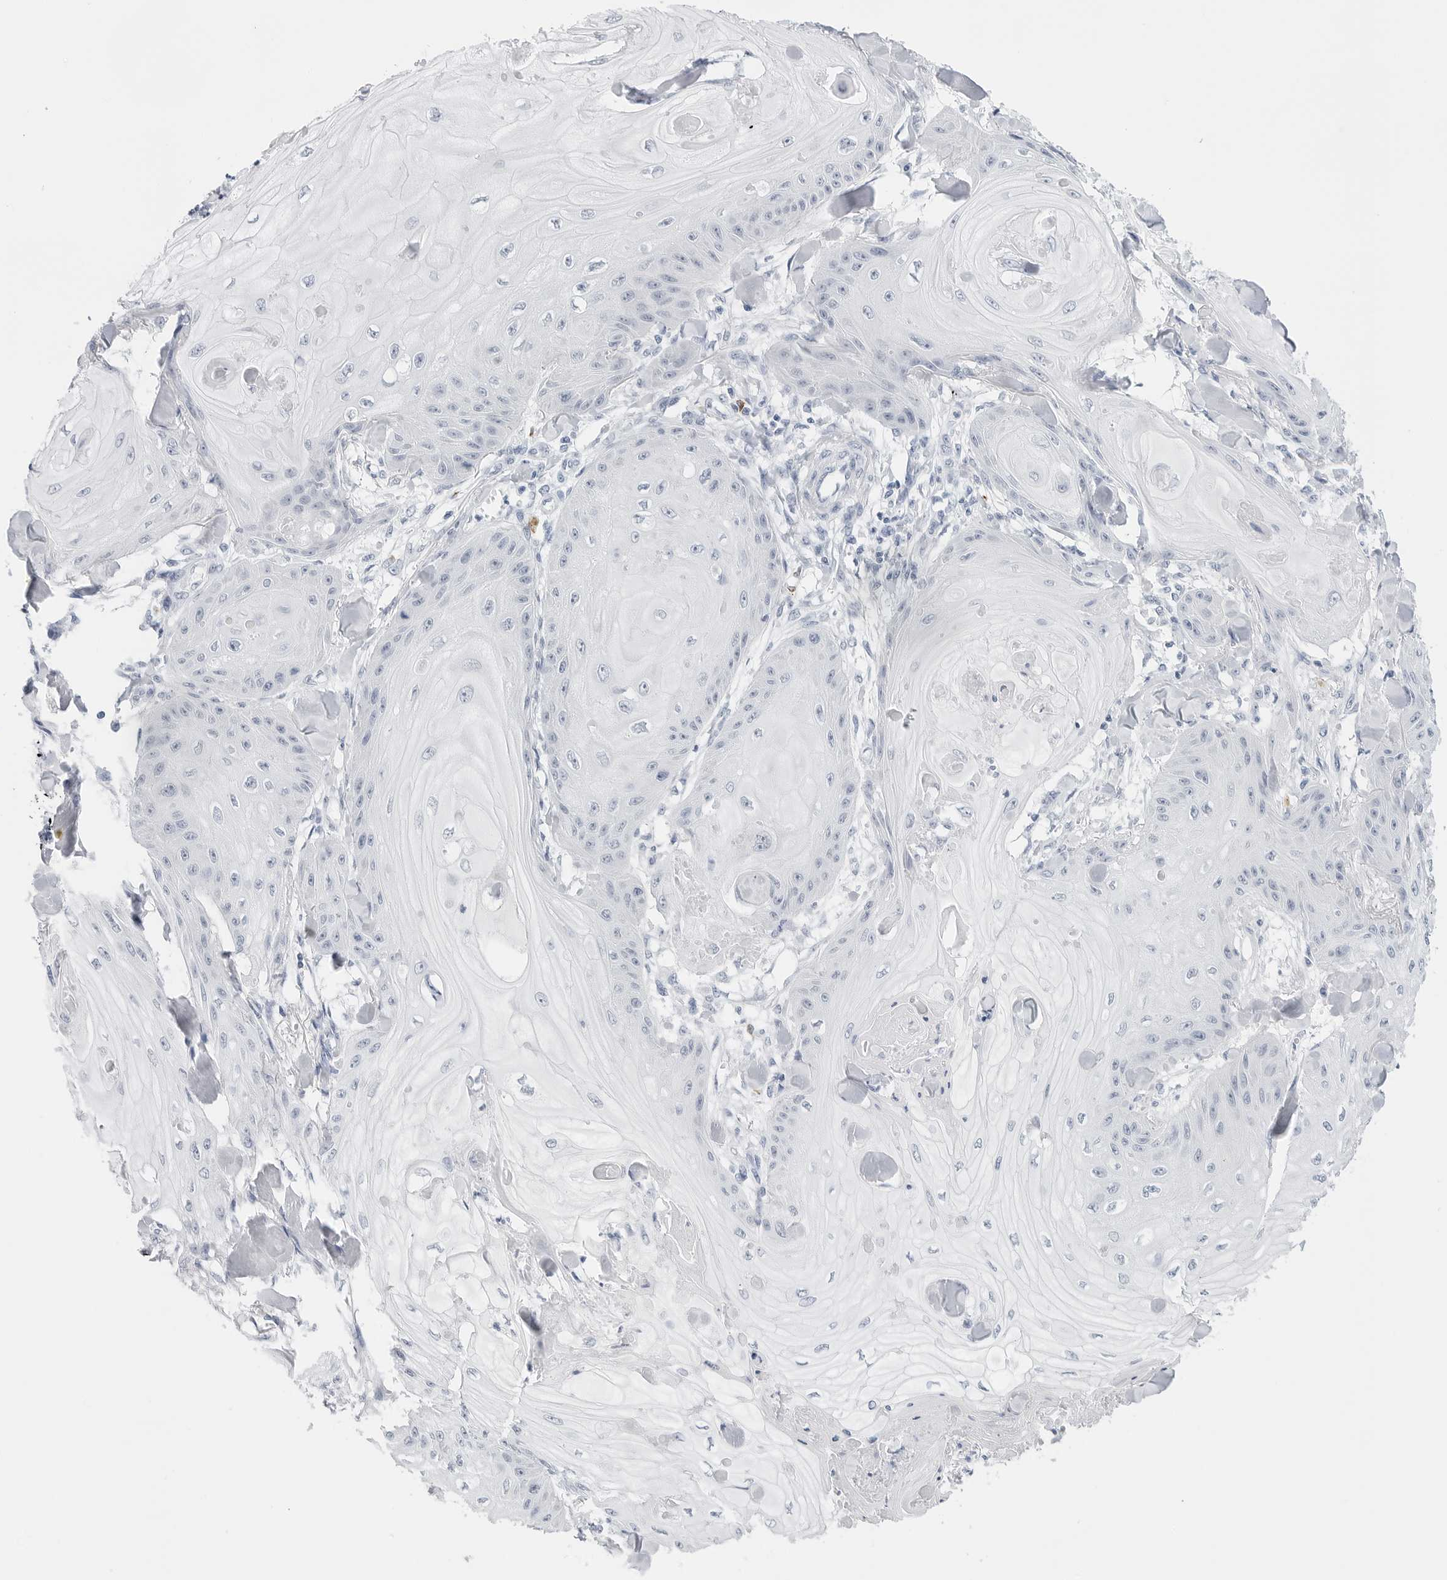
{"staining": {"intensity": "negative", "quantity": "none", "location": "none"}, "tissue": "skin cancer", "cell_type": "Tumor cells", "image_type": "cancer", "snomed": [{"axis": "morphology", "description": "Squamous cell carcinoma, NOS"}, {"axis": "topography", "description": "Skin"}], "caption": "Tumor cells show no significant protein staining in skin cancer. Brightfield microscopy of immunohistochemistry (IHC) stained with DAB (3,3'-diaminobenzidine) (brown) and hematoxylin (blue), captured at high magnification.", "gene": "HSPB7", "patient": {"sex": "male", "age": 74}}